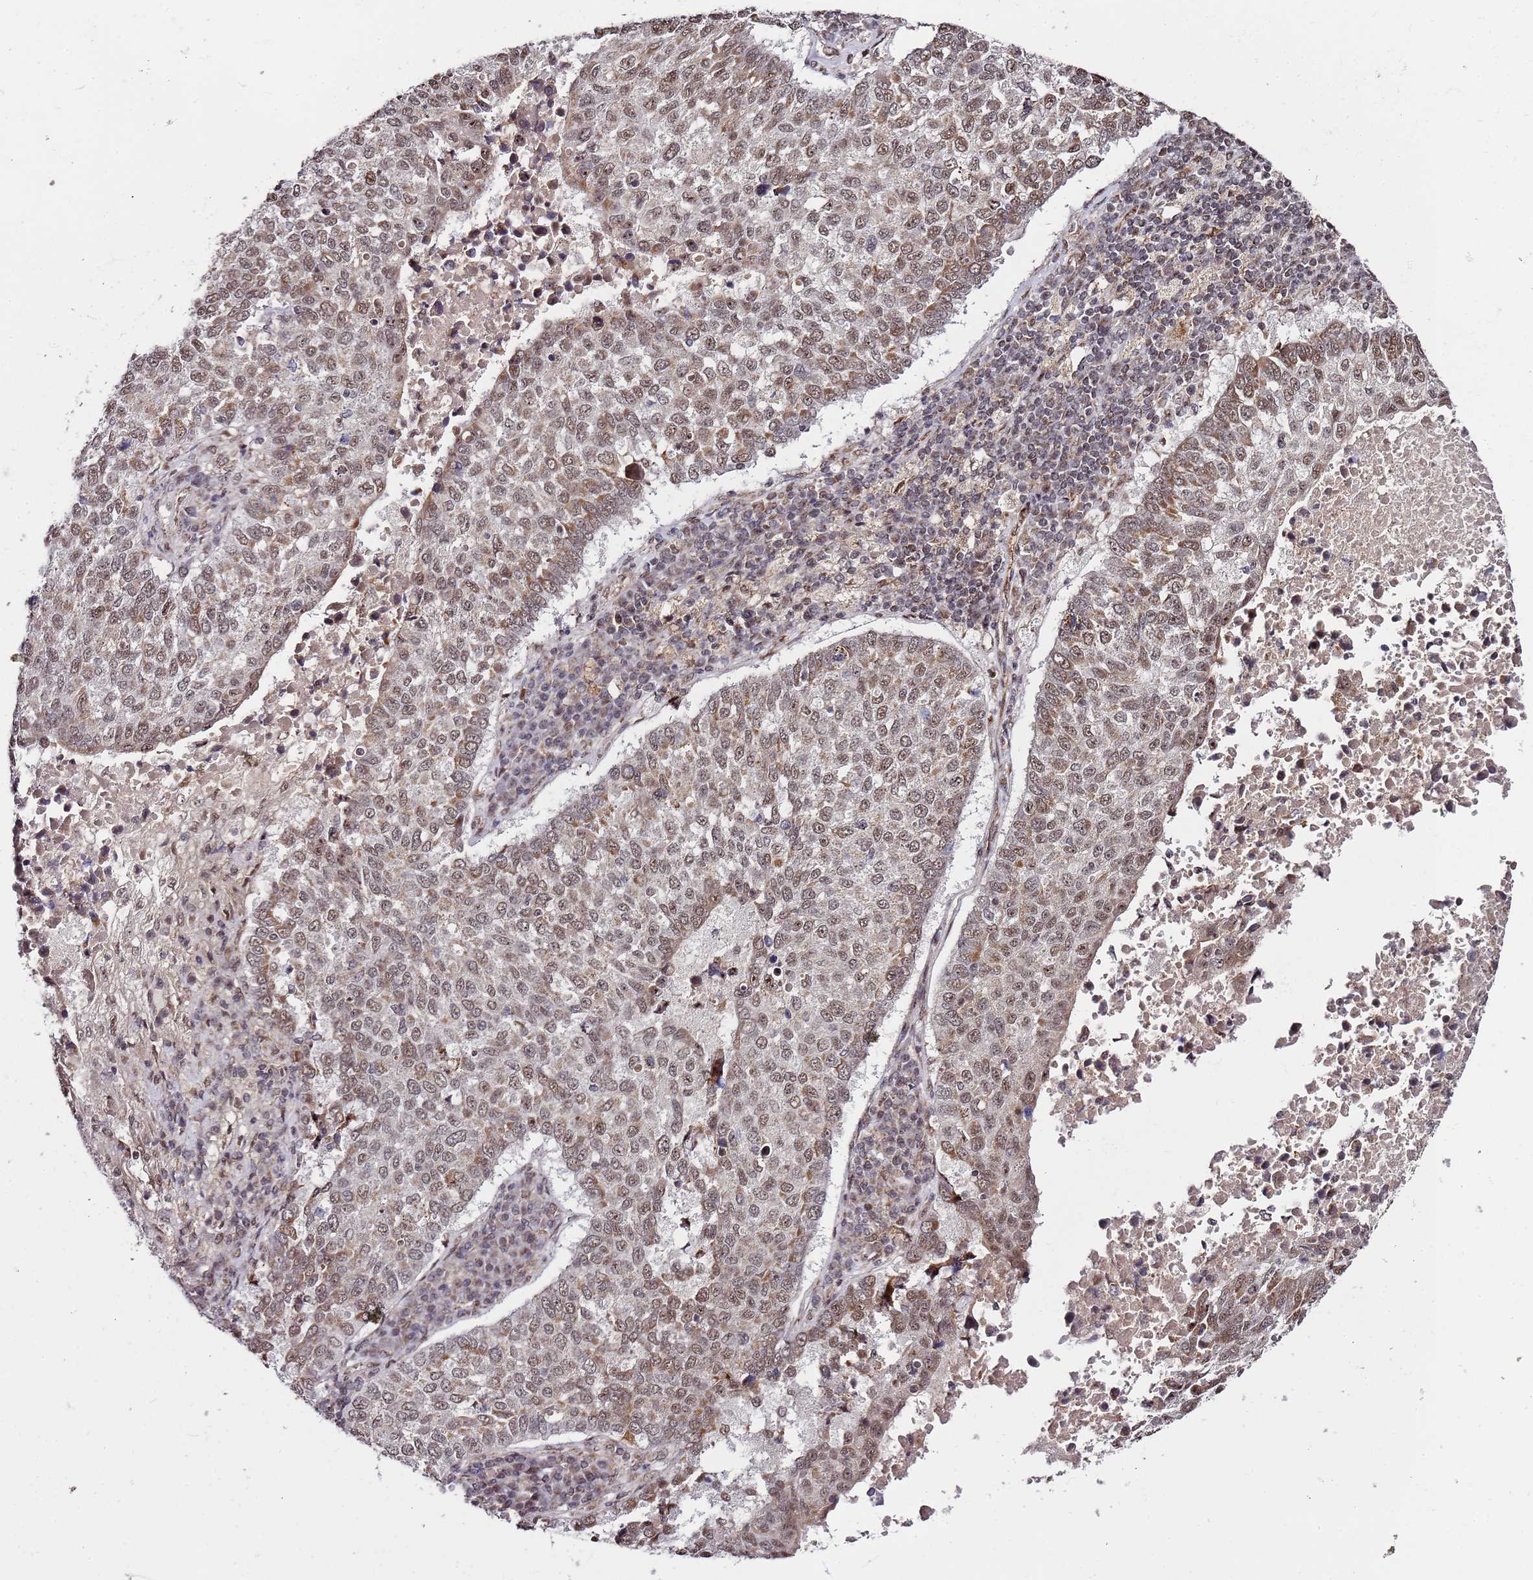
{"staining": {"intensity": "moderate", "quantity": ">75%", "location": "cytoplasmic/membranous,nuclear"}, "tissue": "lung cancer", "cell_type": "Tumor cells", "image_type": "cancer", "snomed": [{"axis": "morphology", "description": "Squamous cell carcinoma, NOS"}, {"axis": "topography", "description": "Lung"}], "caption": "This is a histology image of IHC staining of lung cancer, which shows moderate positivity in the cytoplasmic/membranous and nuclear of tumor cells.", "gene": "TP53AIP1", "patient": {"sex": "male", "age": 73}}